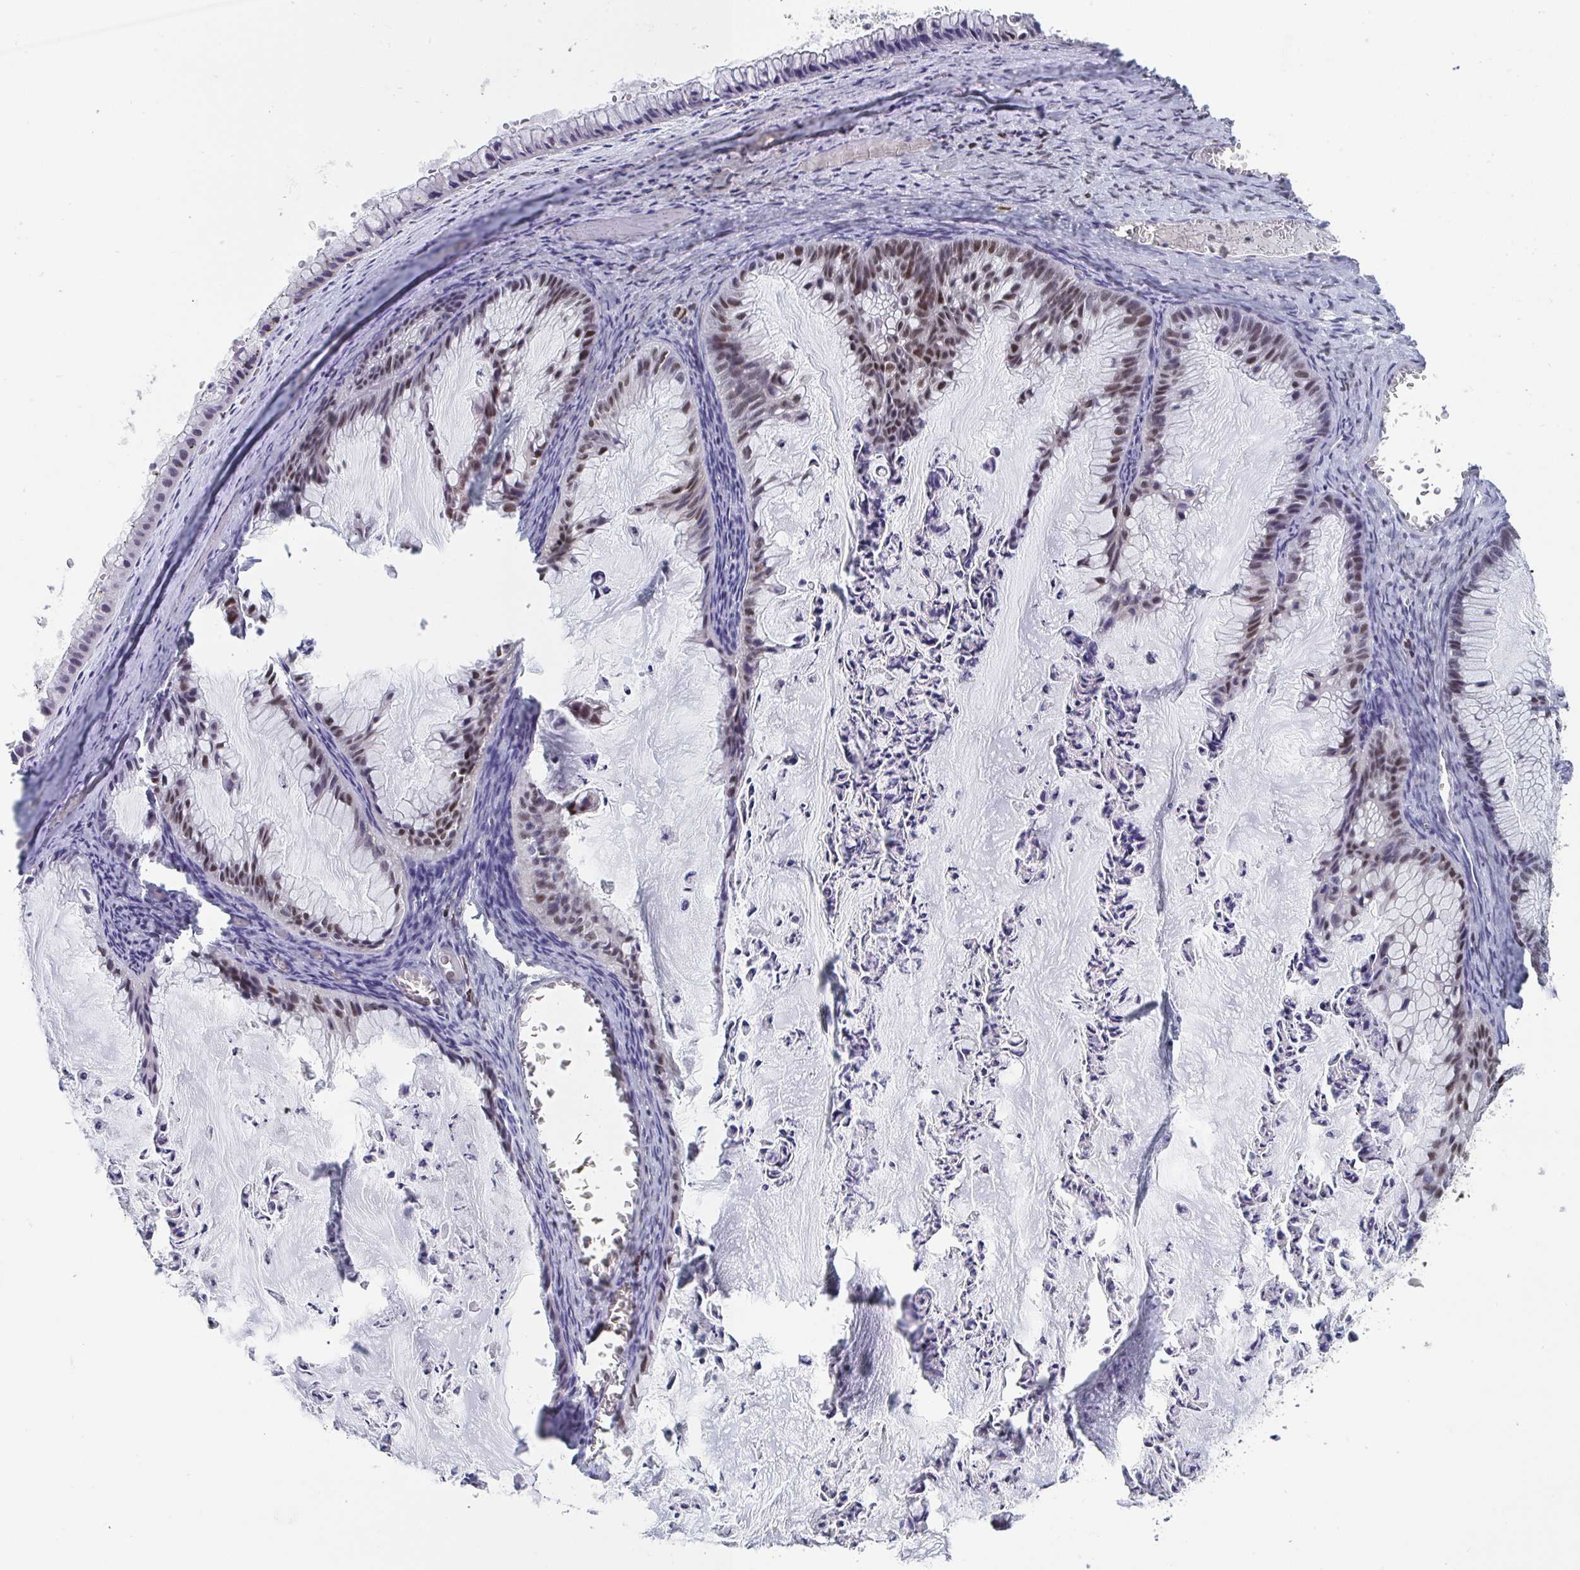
{"staining": {"intensity": "moderate", "quantity": ">75%", "location": "nuclear"}, "tissue": "ovarian cancer", "cell_type": "Tumor cells", "image_type": "cancer", "snomed": [{"axis": "morphology", "description": "Cystadenocarcinoma, mucinous, NOS"}, {"axis": "topography", "description": "Ovary"}], "caption": "Approximately >75% of tumor cells in human ovarian cancer display moderate nuclear protein staining as visualized by brown immunohistochemical staining.", "gene": "JDP2", "patient": {"sex": "female", "age": 72}}